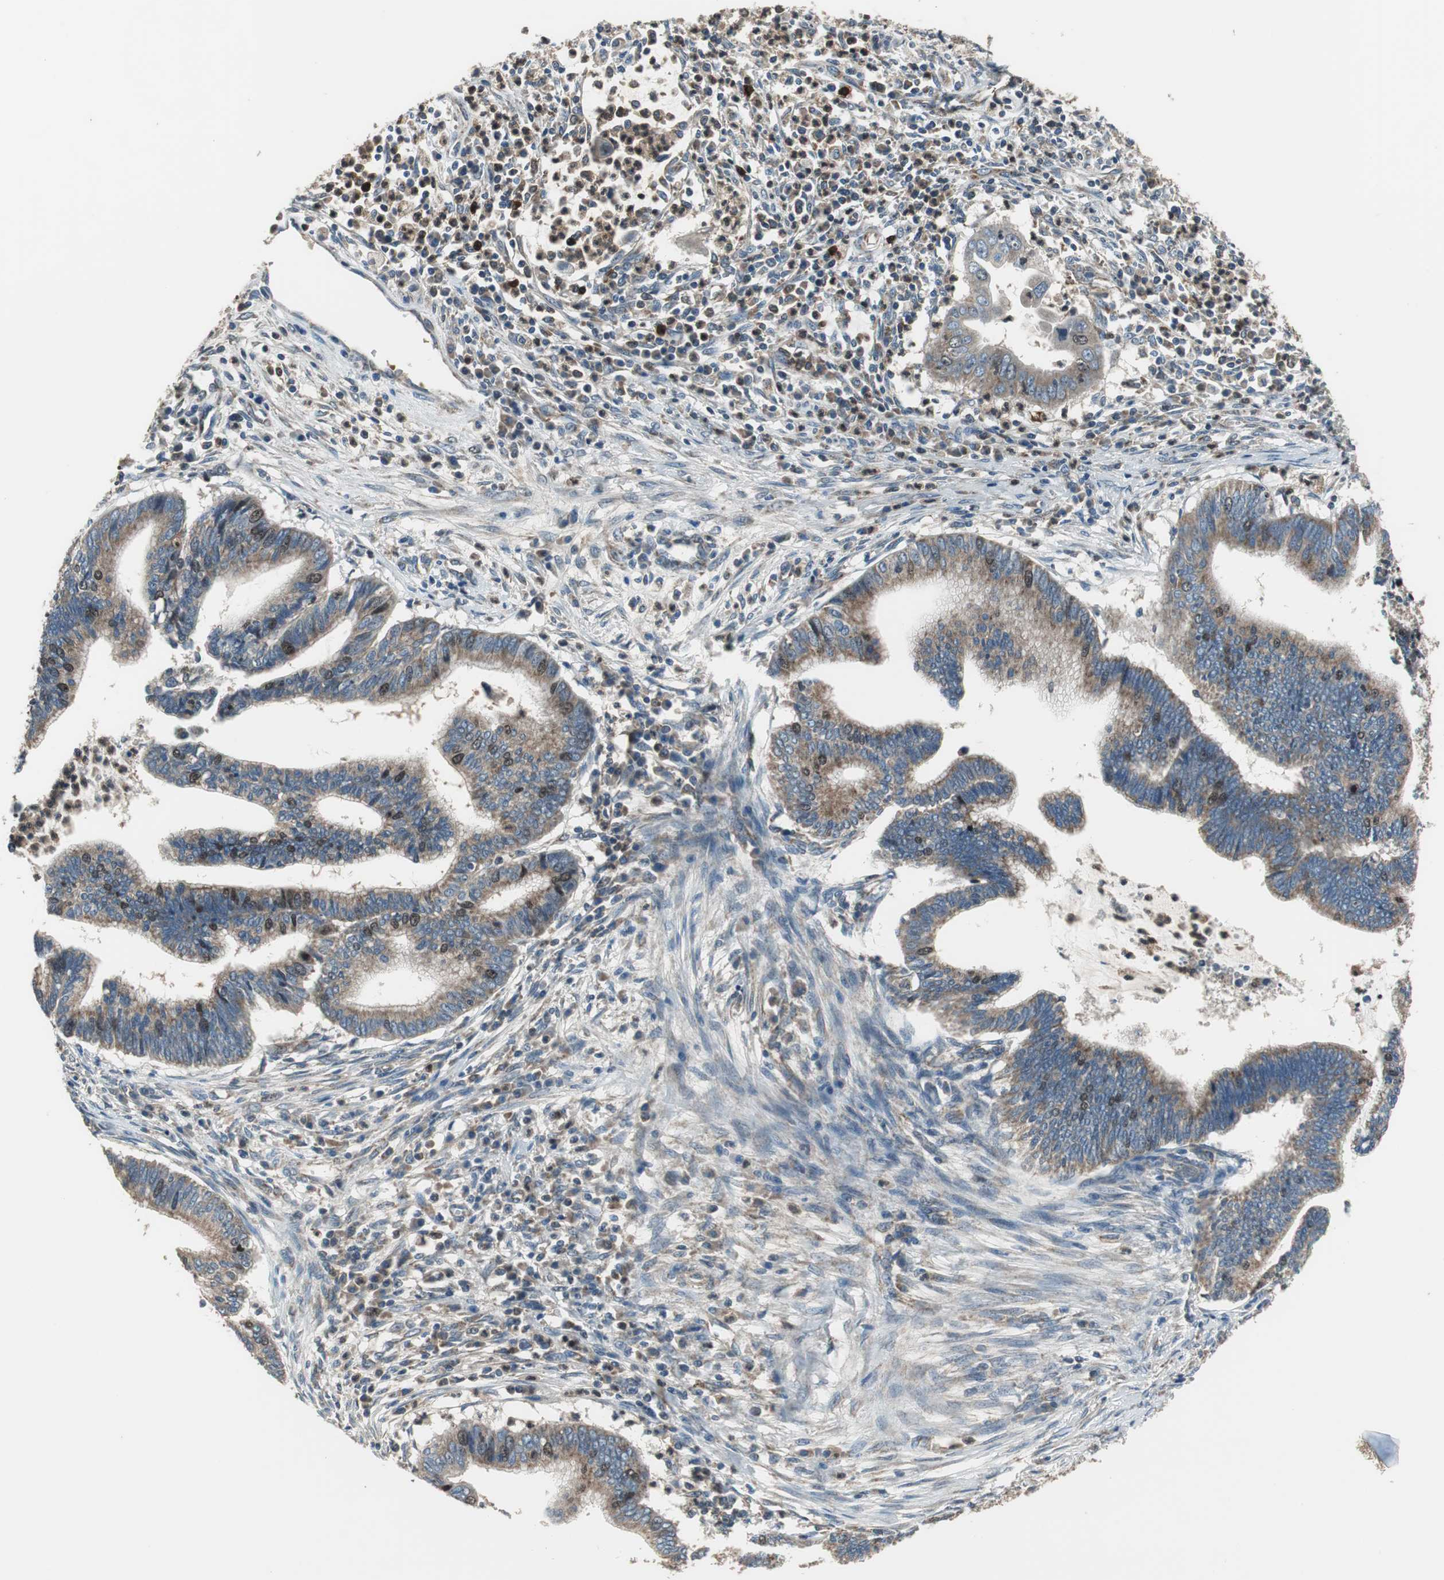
{"staining": {"intensity": "moderate", "quantity": ">75%", "location": "cytoplasmic/membranous,nuclear"}, "tissue": "cervical cancer", "cell_type": "Tumor cells", "image_type": "cancer", "snomed": [{"axis": "morphology", "description": "Adenocarcinoma, NOS"}, {"axis": "topography", "description": "Cervix"}], "caption": "Adenocarcinoma (cervical) stained with a brown dye exhibits moderate cytoplasmic/membranous and nuclear positive expression in about >75% of tumor cells.", "gene": "PI4KB", "patient": {"sex": "female", "age": 36}}